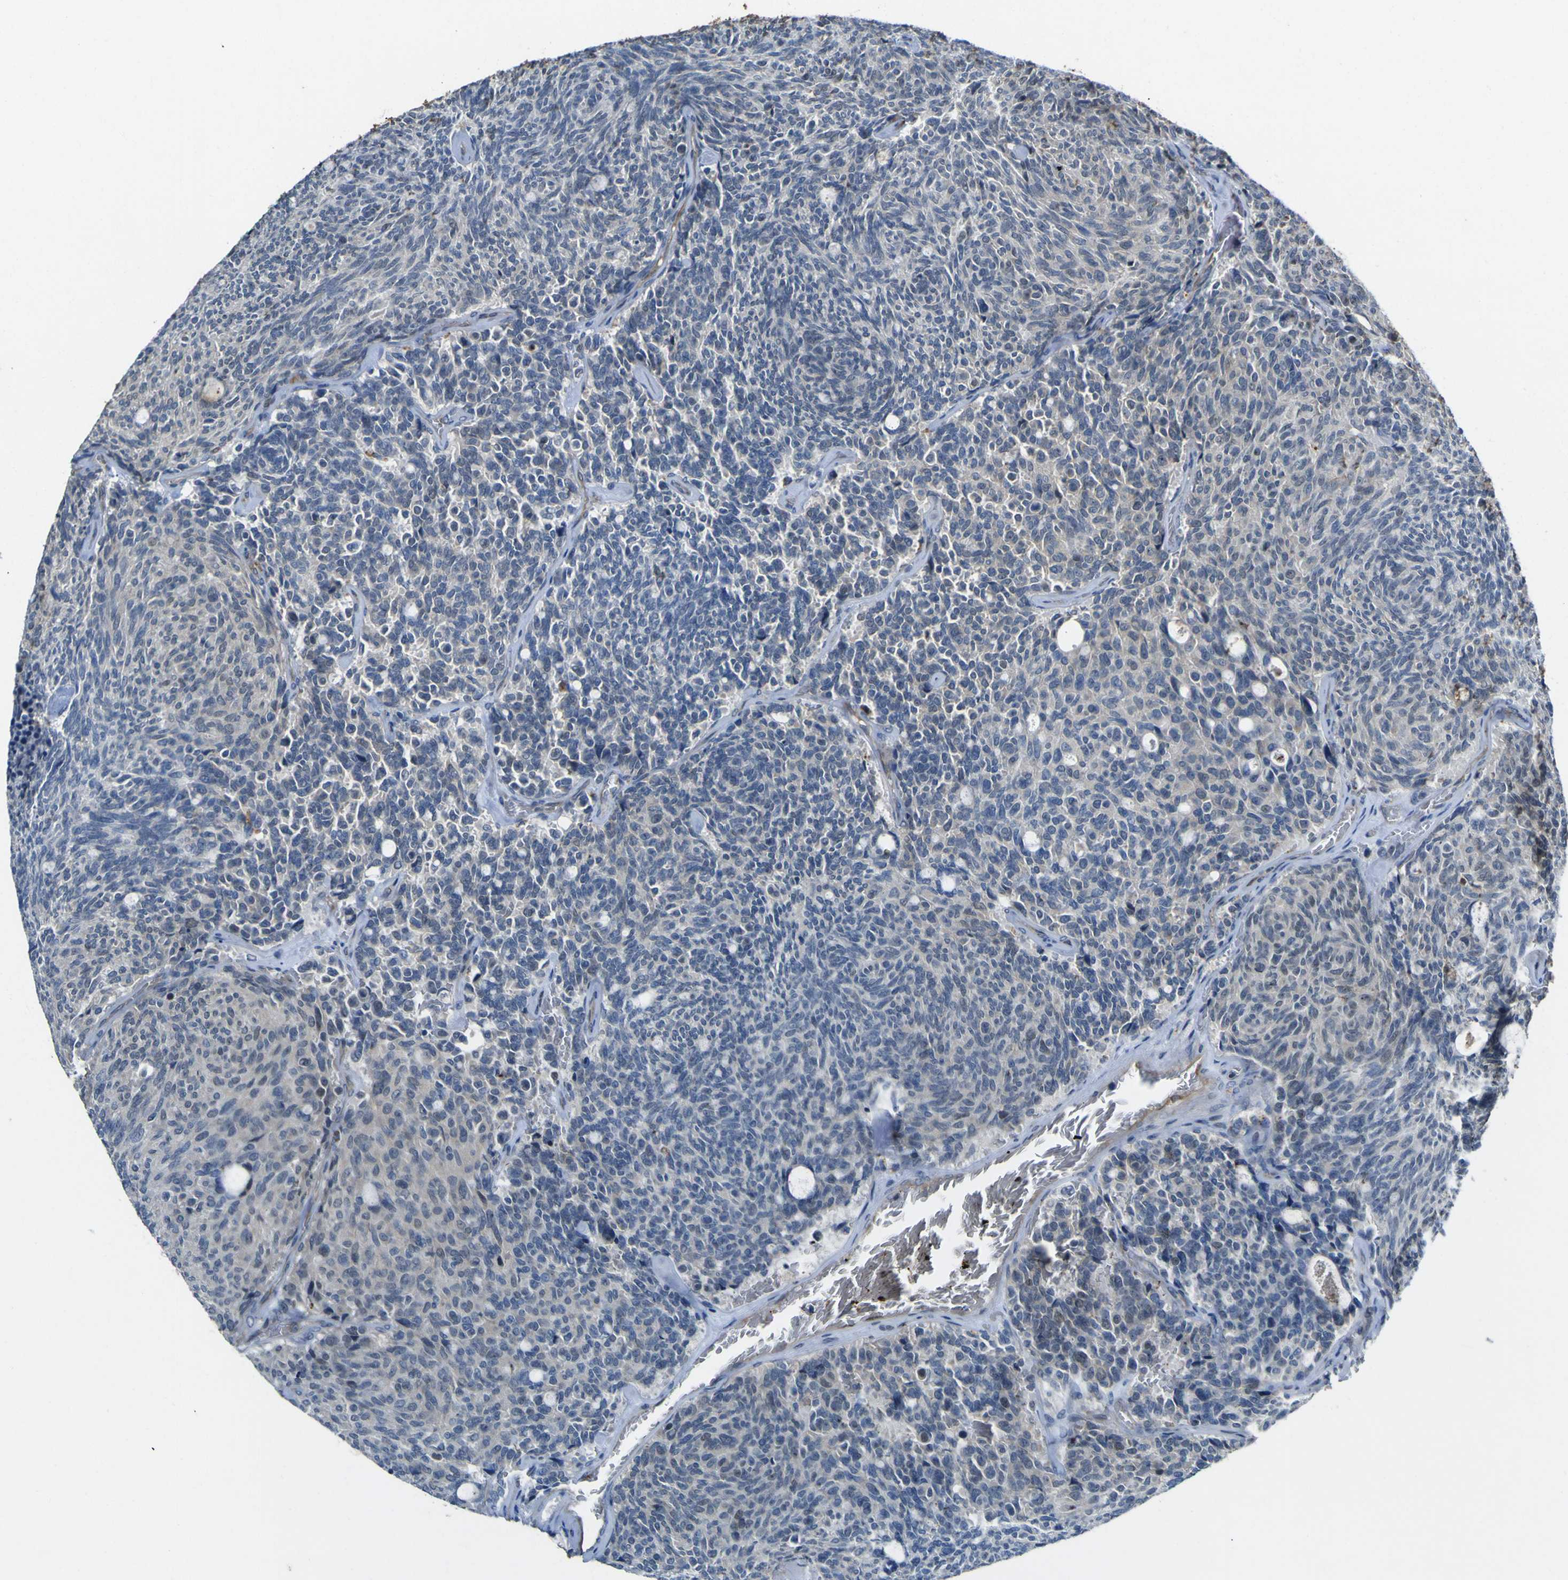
{"staining": {"intensity": "weak", "quantity": "<25%", "location": "nuclear"}, "tissue": "carcinoid", "cell_type": "Tumor cells", "image_type": "cancer", "snomed": [{"axis": "morphology", "description": "Carcinoid, malignant, NOS"}, {"axis": "topography", "description": "Pancreas"}], "caption": "Tumor cells are negative for protein expression in human carcinoid. Brightfield microscopy of immunohistochemistry stained with DAB (brown) and hematoxylin (blue), captured at high magnification.", "gene": "LDLR", "patient": {"sex": "female", "age": 54}}